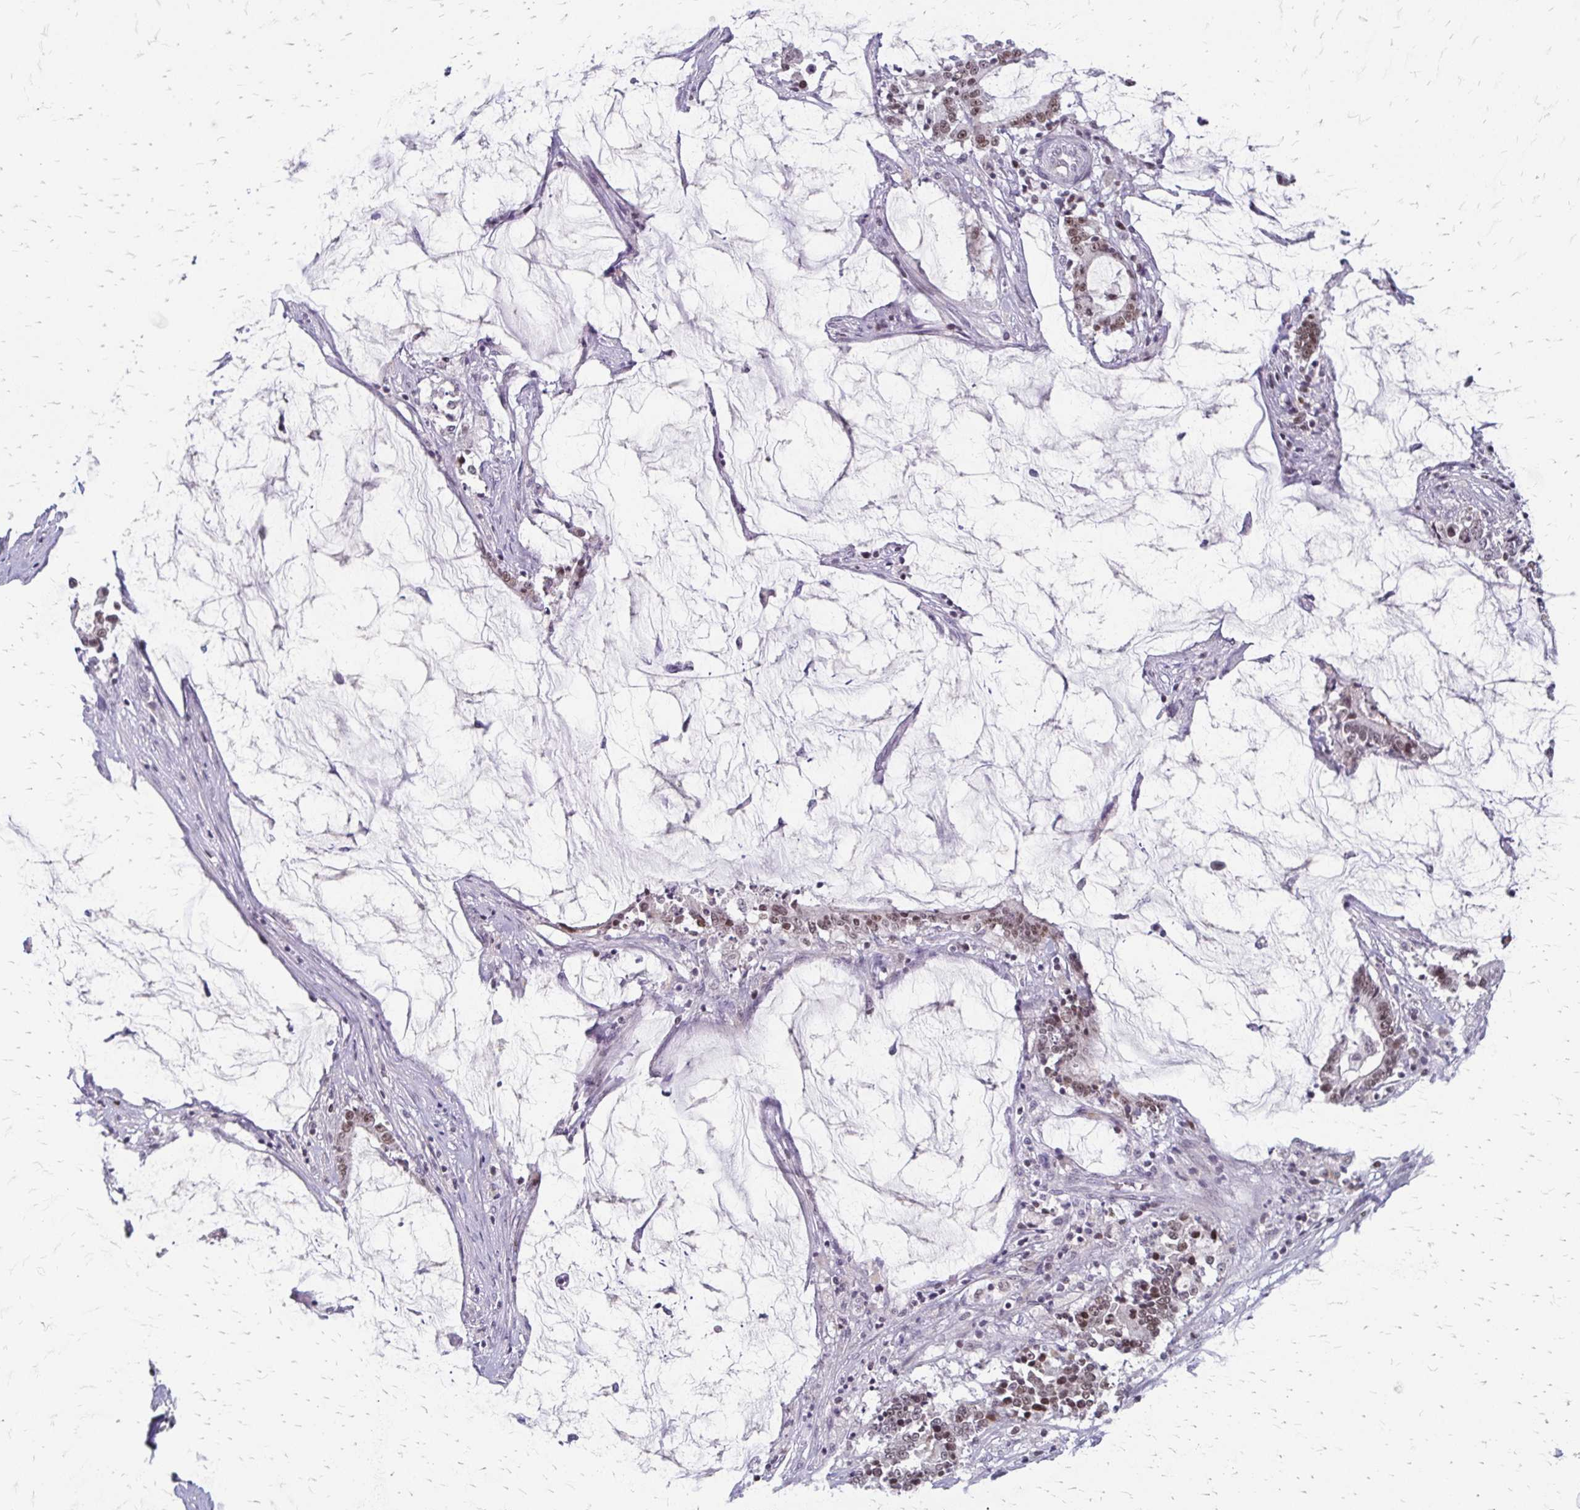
{"staining": {"intensity": "moderate", "quantity": ">75%", "location": "nuclear"}, "tissue": "stomach cancer", "cell_type": "Tumor cells", "image_type": "cancer", "snomed": [{"axis": "morphology", "description": "Adenocarcinoma, NOS"}, {"axis": "topography", "description": "Stomach, upper"}], "caption": "This is an image of IHC staining of stomach cancer, which shows moderate expression in the nuclear of tumor cells.", "gene": "EED", "patient": {"sex": "male", "age": 68}}